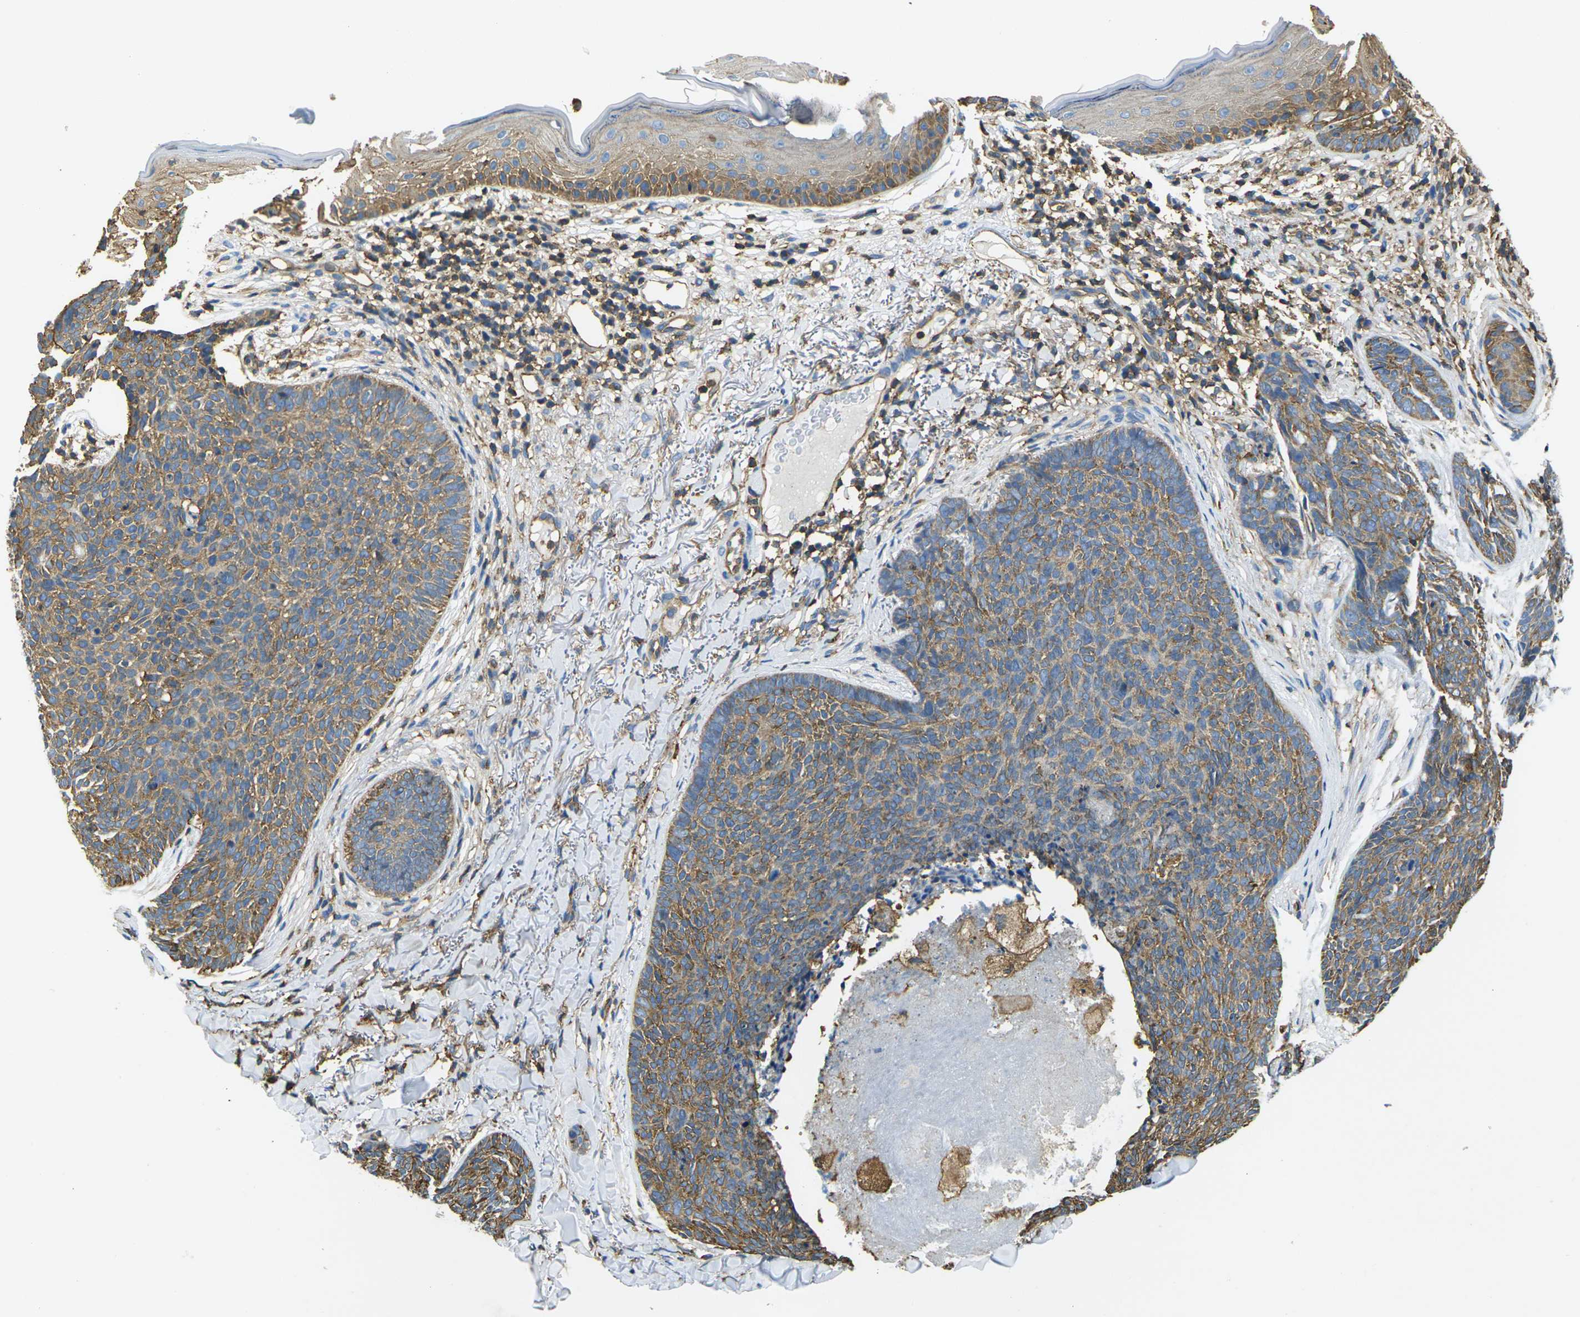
{"staining": {"intensity": "moderate", "quantity": ">75%", "location": "cytoplasmic/membranous"}, "tissue": "skin cancer", "cell_type": "Tumor cells", "image_type": "cancer", "snomed": [{"axis": "morphology", "description": "Basal cell carcinoma"}, {"axis": "topography", "description": "Skin"}], "caption": "Immunohistochemistry photomicrograph of human skin cancer (basal cell carcinoma) stained for a protein (brown), which shows medium levels of moderate cytoplasmic/membranous staining in approximately >75% of tumor cells.", "gene": "FAM110D", "patient": {"sex": "female", "age": 70}}